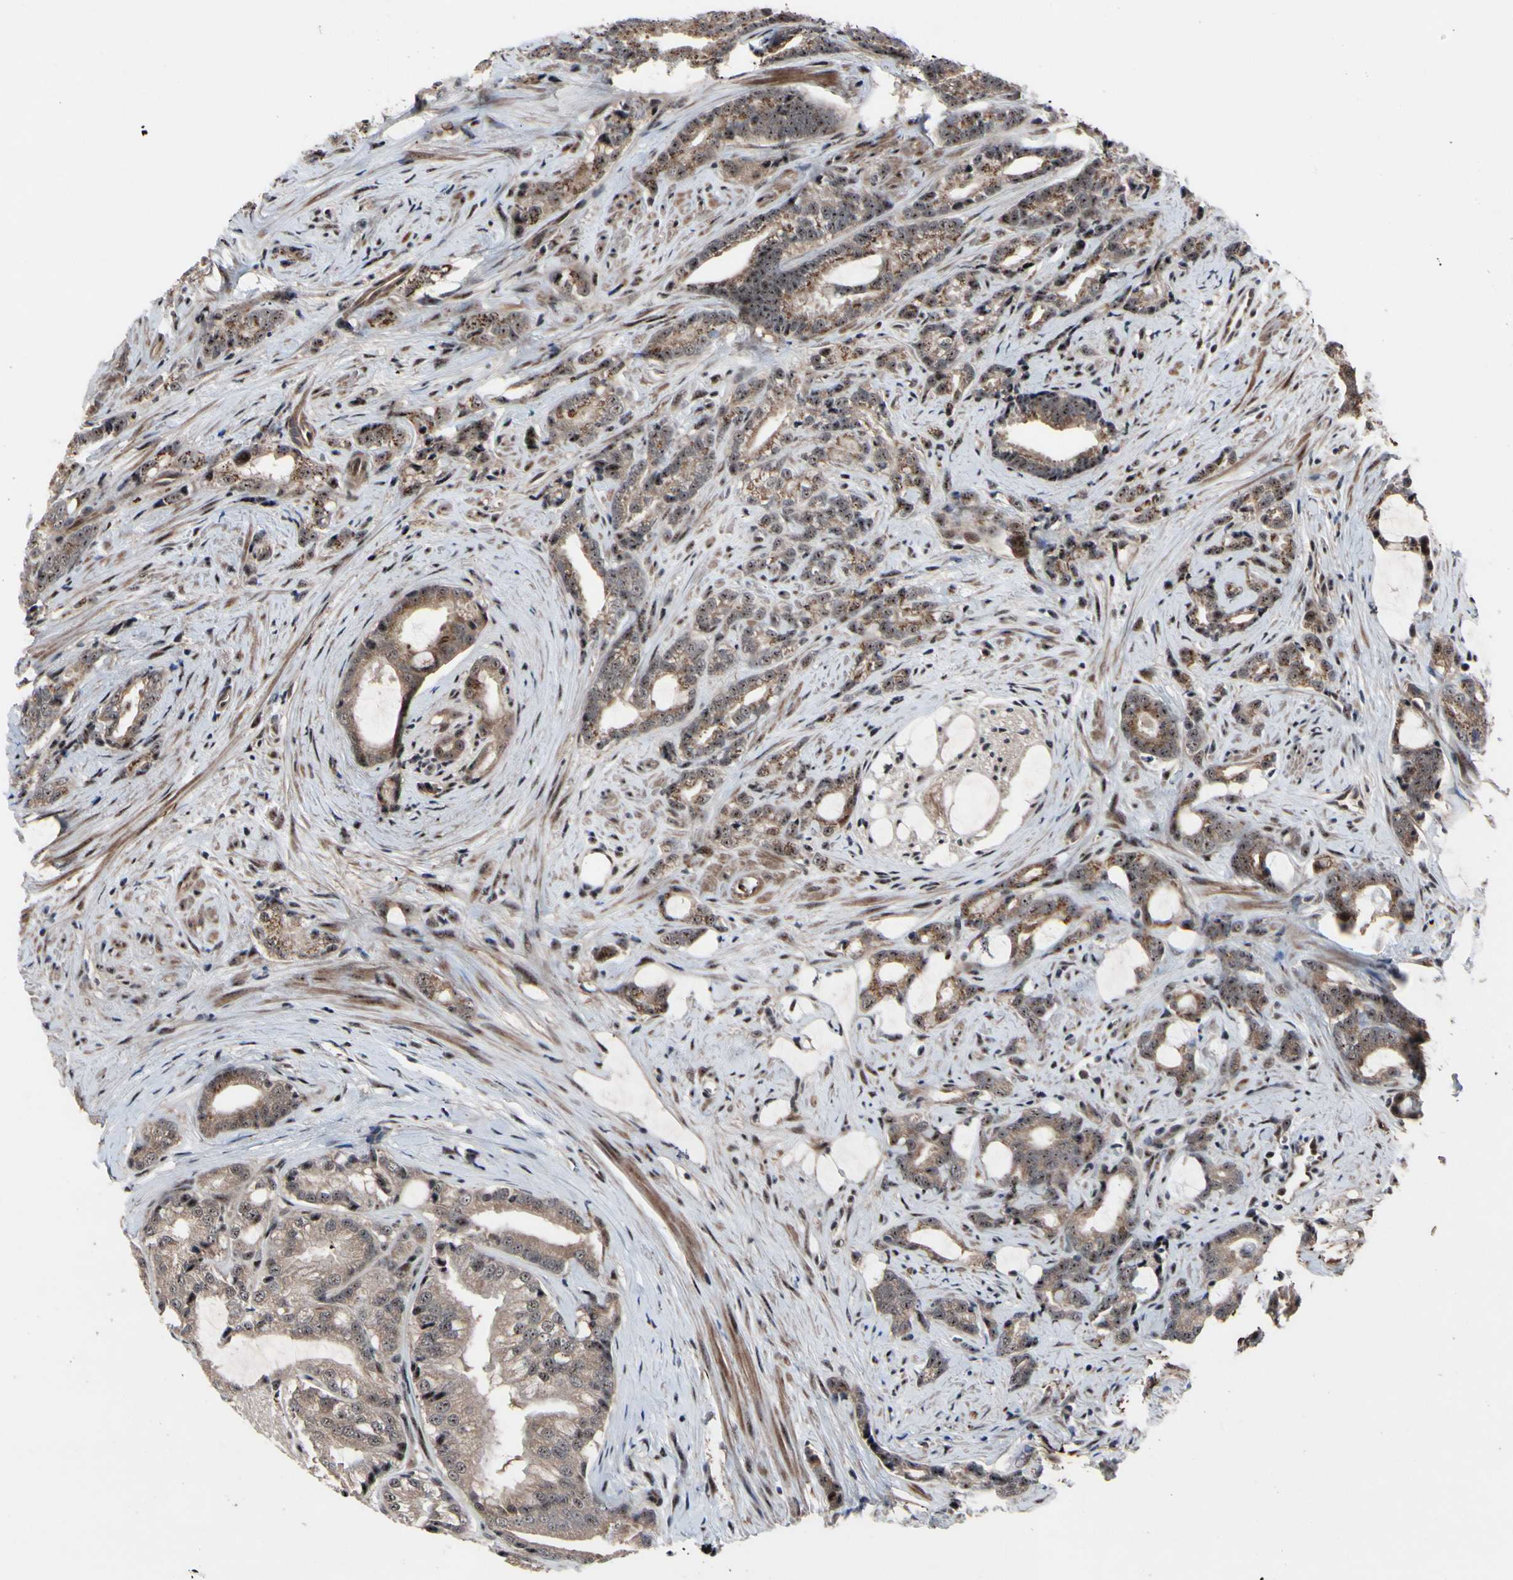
{"staining": {"intensity": "moderate", "quantity": ">75%", "location": "cytoplasmic/membranous,nuclear"}, "tissue": "prostate cancer", "cell_type": "Tumor cells", "image_type": "cancer", "snomed": [{"axis": "morphology", "description": "Adenocarcinoma, Low grade"}, {"axis": "topography", "description": "Prostate"}], "caption": "A brown stain shows moderate cytoplasmic/membranous and nuclear expression of a protein in human prostate cancer (adenocarcinoma (low-grade)) tumor cells. (DAB (3,3'-diaminobenzidine) IHC with brightfield microscopy, high magnification).", "gene": "SOX7", "patient": {"sex": "male", "age": 58}}